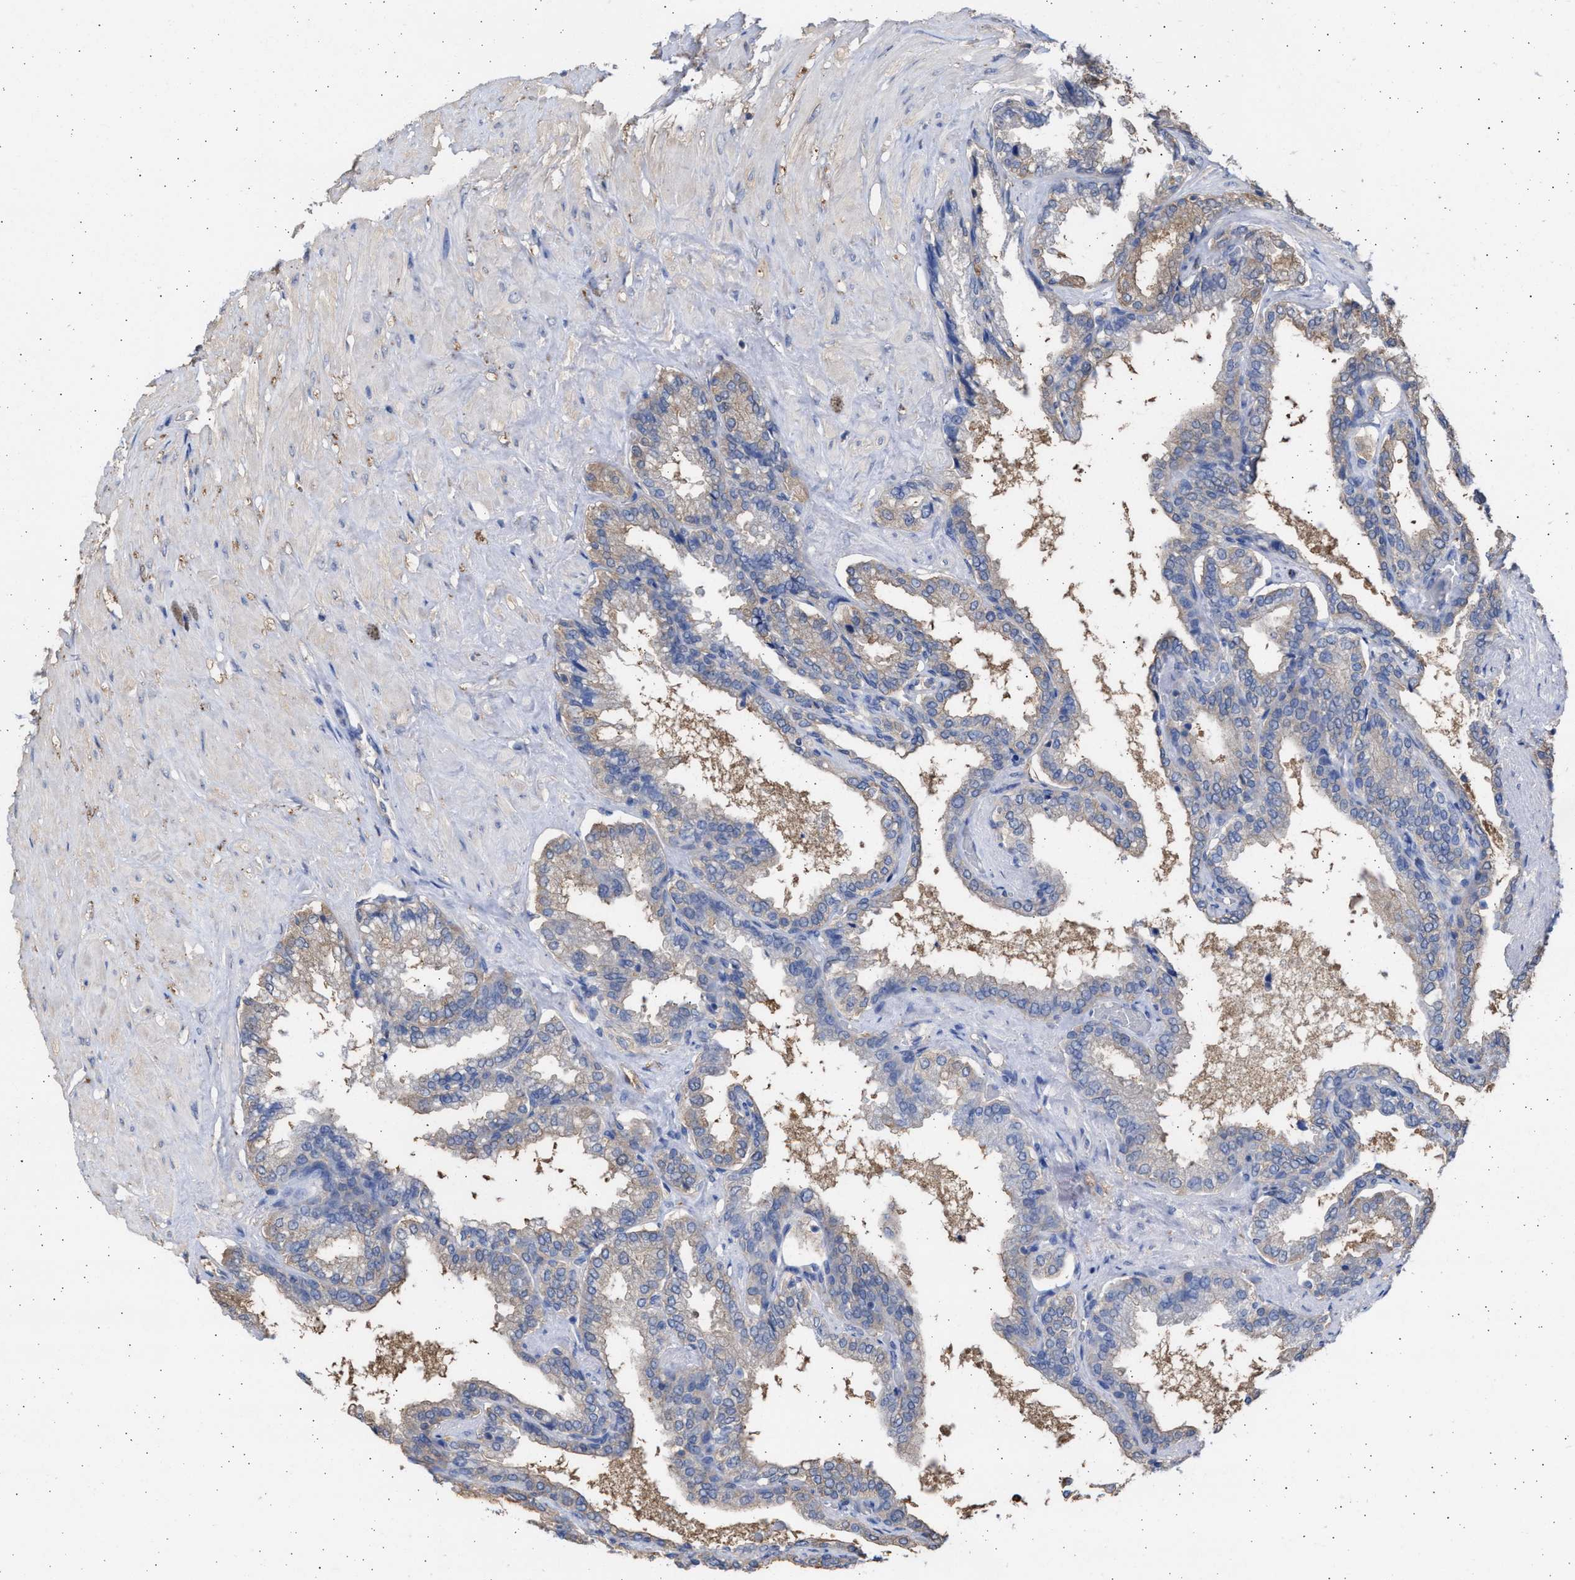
{"staining": {"intensity": "weak", "quantity": "<25%", "location": "cytoplasmic/membranous"}, "tissue": "seminal vesicle", "cell_type": "Glandular cells", "image_type": "normal", "snomed": [{"axis": "morphology", "description": "Normal tissue, NOS"}, {"axis": "topography", "description": "Seminal veicle"}], "caption": "DAB (3,3'-diaminobenzidine) immunohistochemical staining of unremarkable seminal vesicle demonstrates no significant staining in glandular cells.", "gene": "ALDOC", "patient": {"sex": "male", "age": 46}}